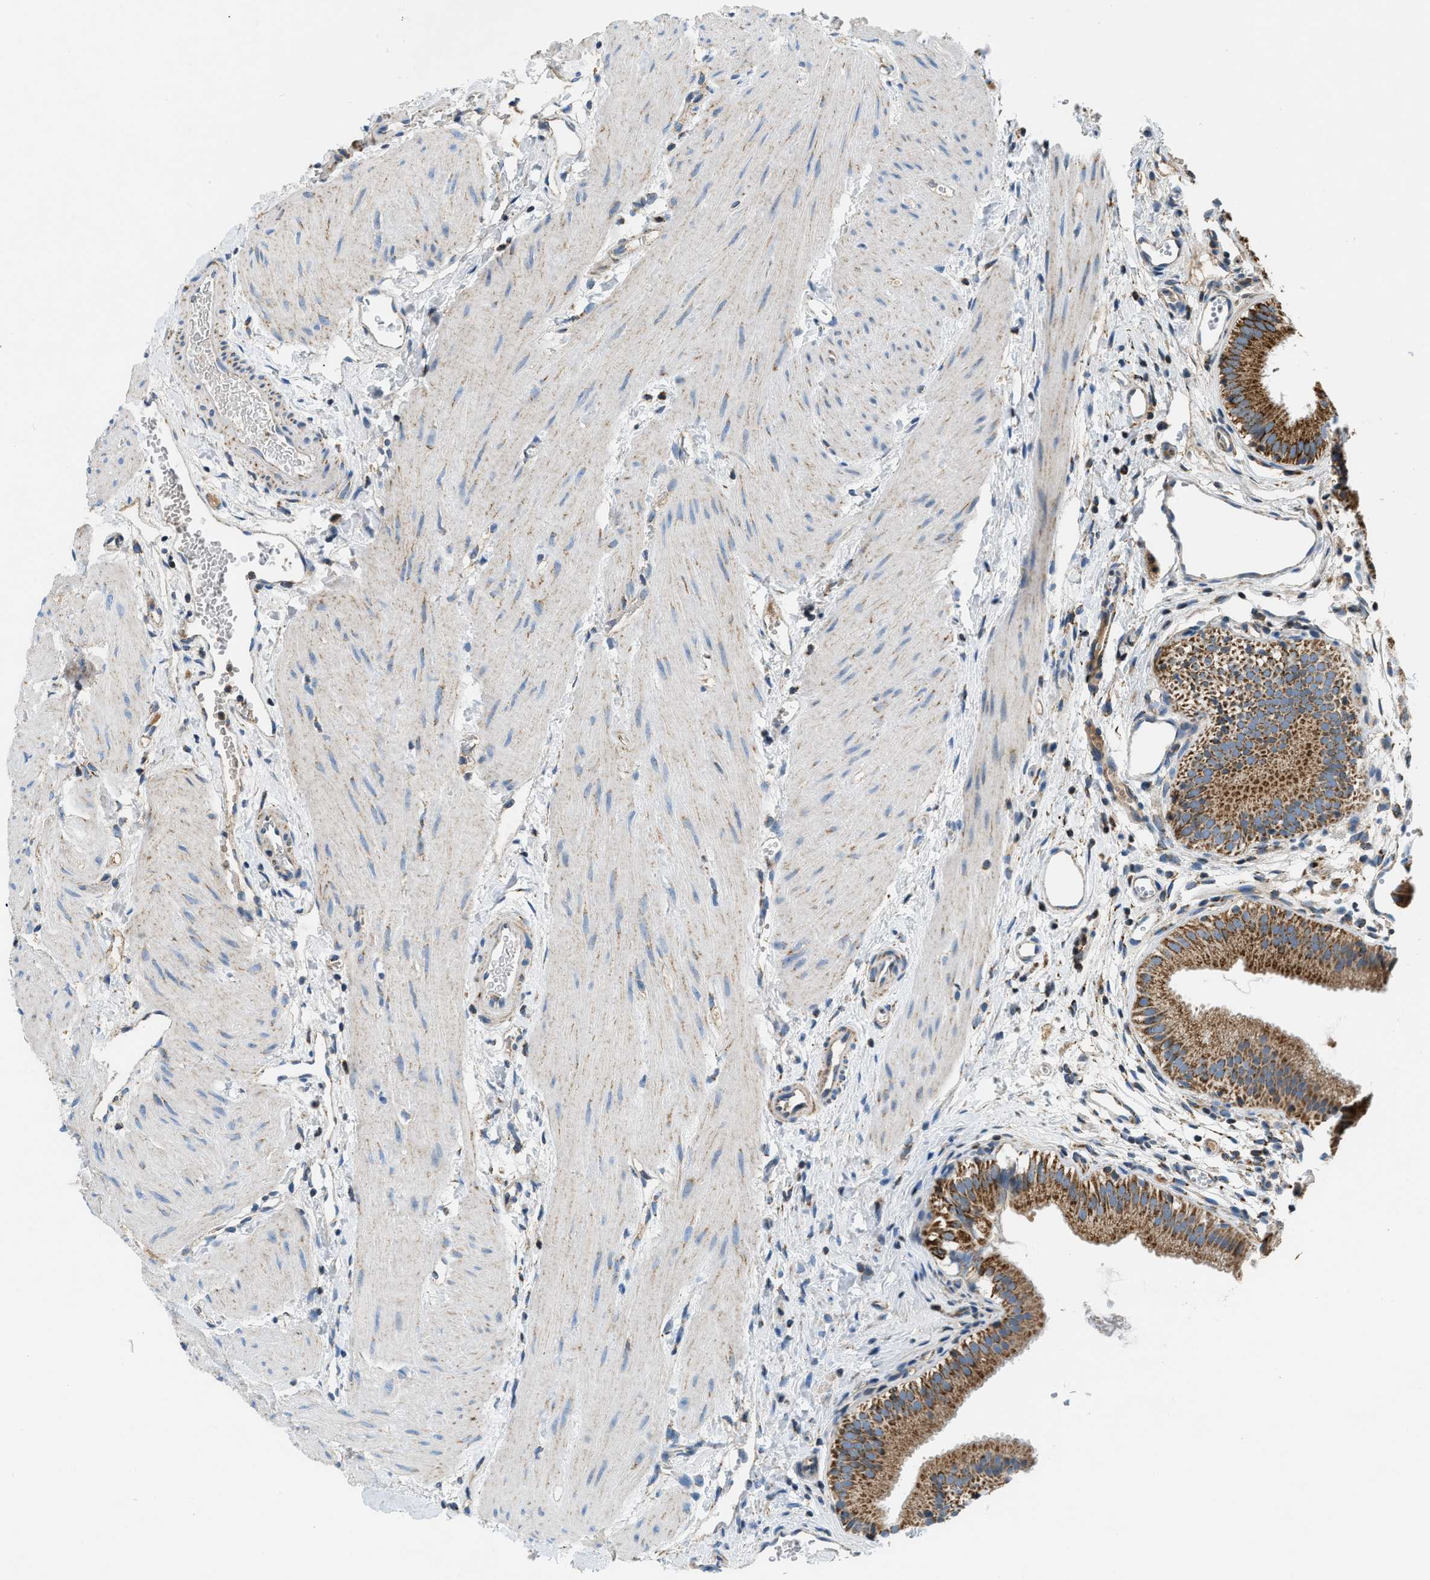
{"staining": {"intensity": "strong", "quantity": ">75%", "location": "cytoplasmic/membranous"}, "tissue": "gallbladder", "cell_type": "Glandular cells", "image_type": "normal", "snomed": [{"axis": "morphology", "description": "Normal tissue, NOS"}, {"axis": "topography", "description": "Gallbladder"}], "caption": "High-power microscopy captured an immunohistochemistry (IHC) micrograph of unremarkable gallbladder, revealing strong cytoplasmic/membranous positivity in approximately >75% of glandular cells.", "gene": "ACADVL", "patient": {"sex": "female", "age": 26}}